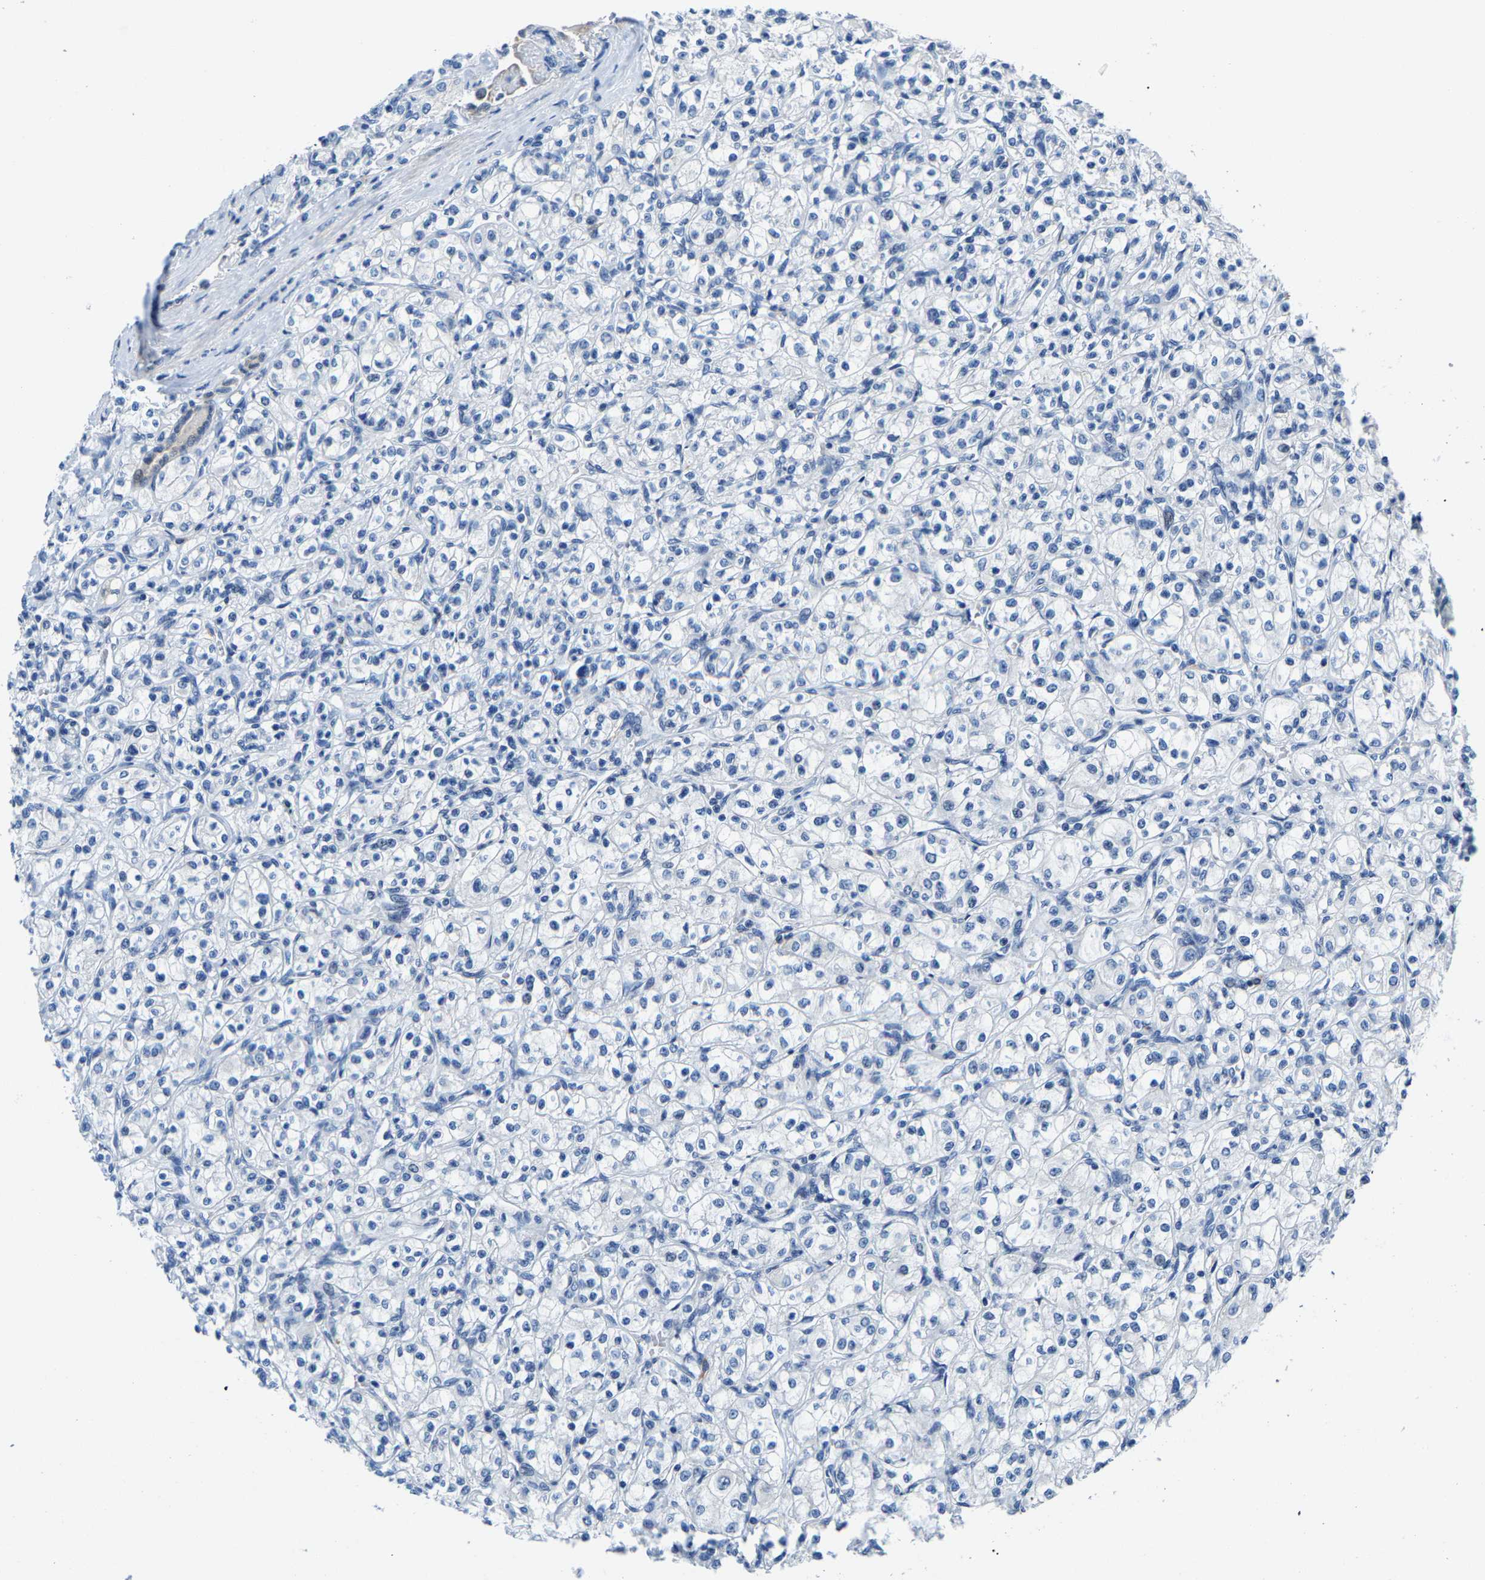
{"staining": {"intensity": "negative", "quantity": "none", "location": "none"}, "tissue": "renal cancer", "cell_type": "Tumor cells", "image_type": "cancer", "snomed": [{"axis": "morphology", "description": "Adenocarcinoma, NOS"}, {"axis": "topography", "description": "Kidney"}], "caption": "Tumor cells show no significant expression in renal adenocarcinoma.", "gene": "SSH3", "patient": {"sex": "male", "age": 77}}